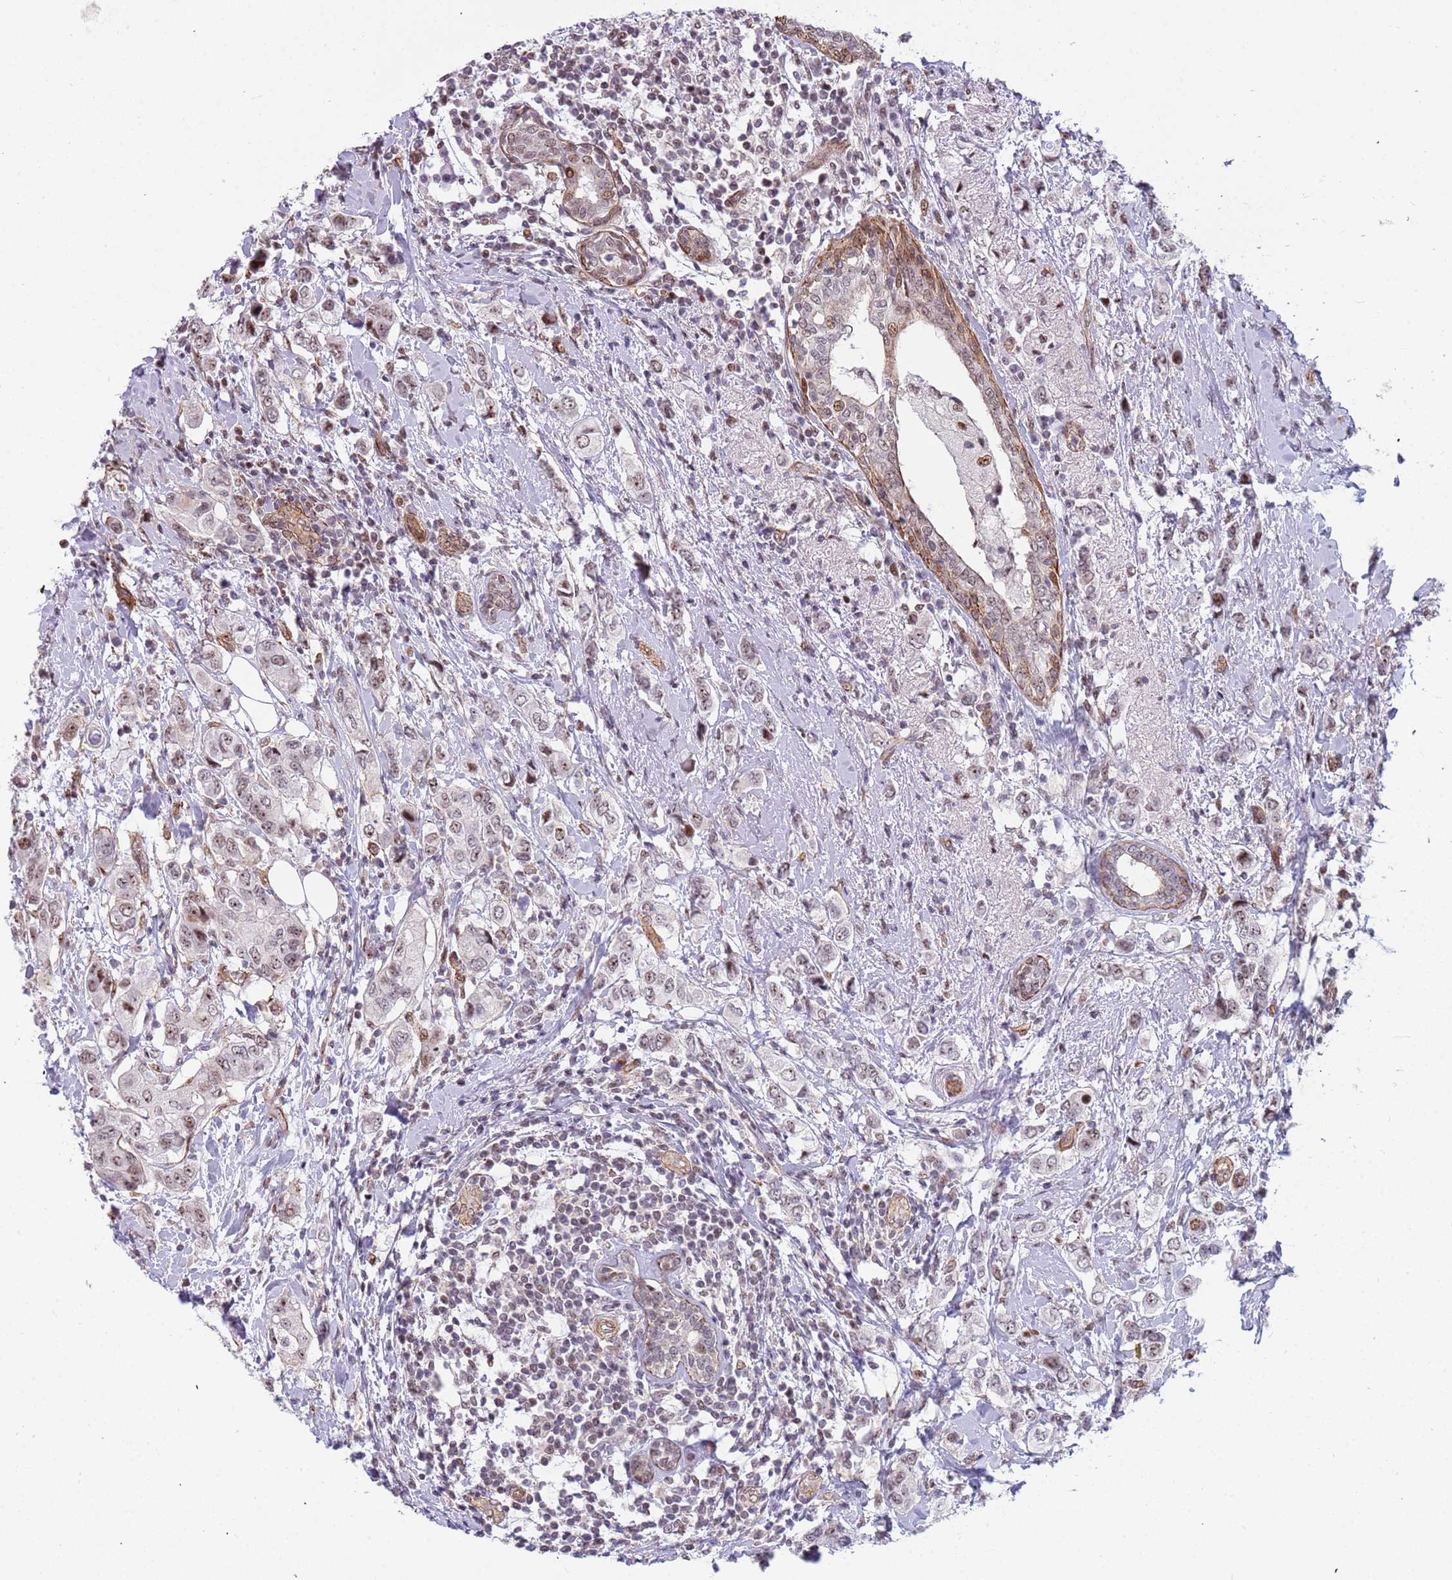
{"staining": {"intensity": "weak", "quantity": ">75%", "location": "nuclear"}, "tissue": "breast cancer", "cell_type": "Tumor cells", "image_type": "cancer", "snomed": [{"axis": "morphology", "description": "Lobular carcinoma"}, {"axis": "topography", "description": "Breast"}], "caption": "Weak nuclear protein positivity is seen in about >75% of tumor cells in breast lobular carcinoma.", "gene": "LRMDA", "patient": {"sex": "female", "age": 51}}